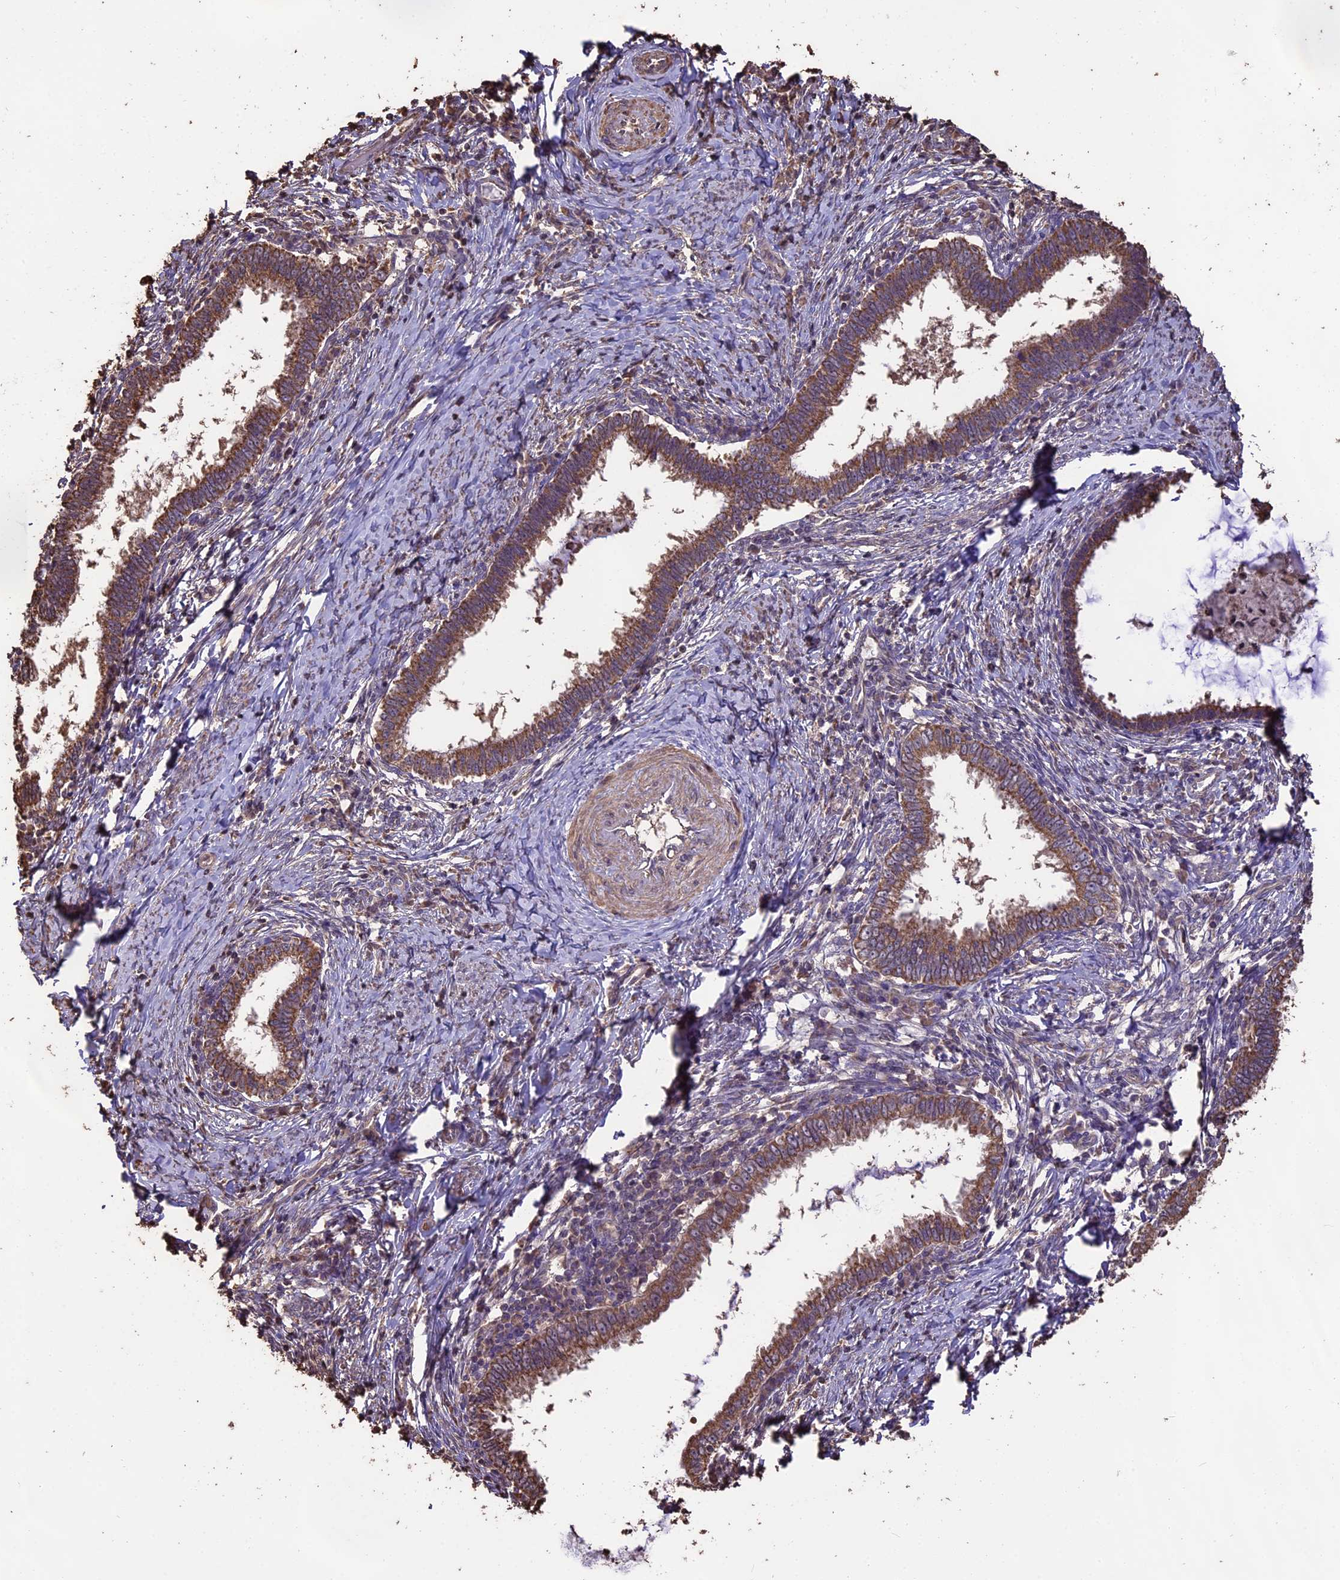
{"staining": {"intensity": "moderate", "quantity": ">75%", "location": "cytoplasmic/membranous"}, "tissue": "cervical cancer", "cell_type": "Tumor cells", "image_type": "cancer", "snomed": [{"axis": "morphology", "description": "Adenocarcinoma, NOS"}, {"axis": "topography", "description": "Cervix"}], "caption": "Immunohistochemical staining of cervical cancer (adenocarcinoma) shows medium levels of moderate cytoplasmic/membranous staining in about >75% of tumor cells.", "gene": "PGPEP1L", "patient": {"sex": "female", "age": 36}}